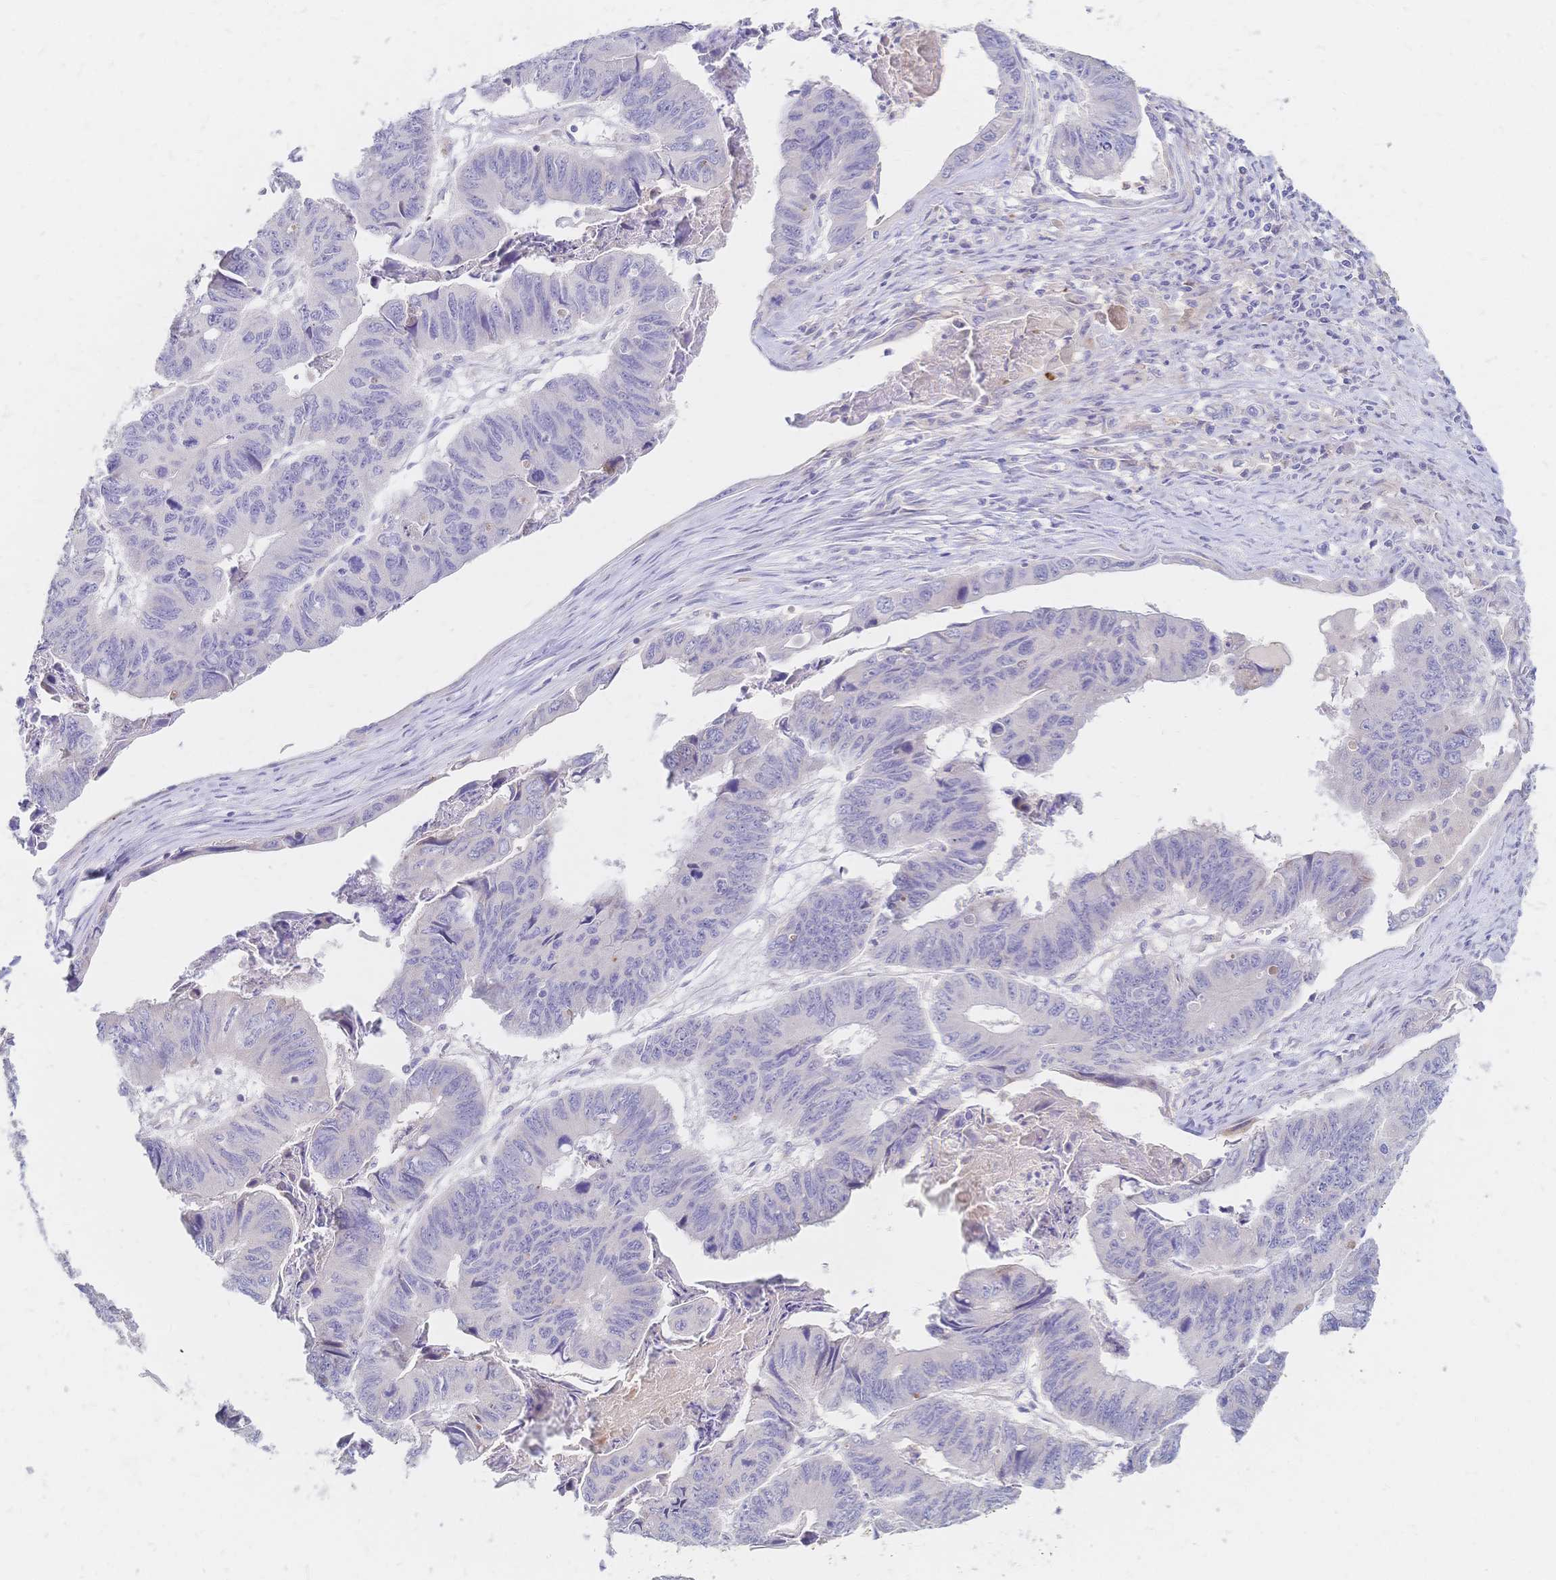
{"staining": {"intensity": "negative", "quantity": "none", "location": "none"}, "tissue": "stomach cancer", "cell_type": "Tumor cells", "image_type": "cancer", "snomed": [{"axis": "morphology", "description": "Adenocarcinoma, NOS"}, {"axis": "topography", "description": "Stomach, lower"}], "caption": "The IHC micrograph has no significant staining in tumor cells of stomach adenocarcinoma tissue. (DAB (3,3'-diaminobenzidine) IHC with hematoxylin counter stain).", "gene": "VWC2L", "patient": {"sex": "male", "age": 77}}